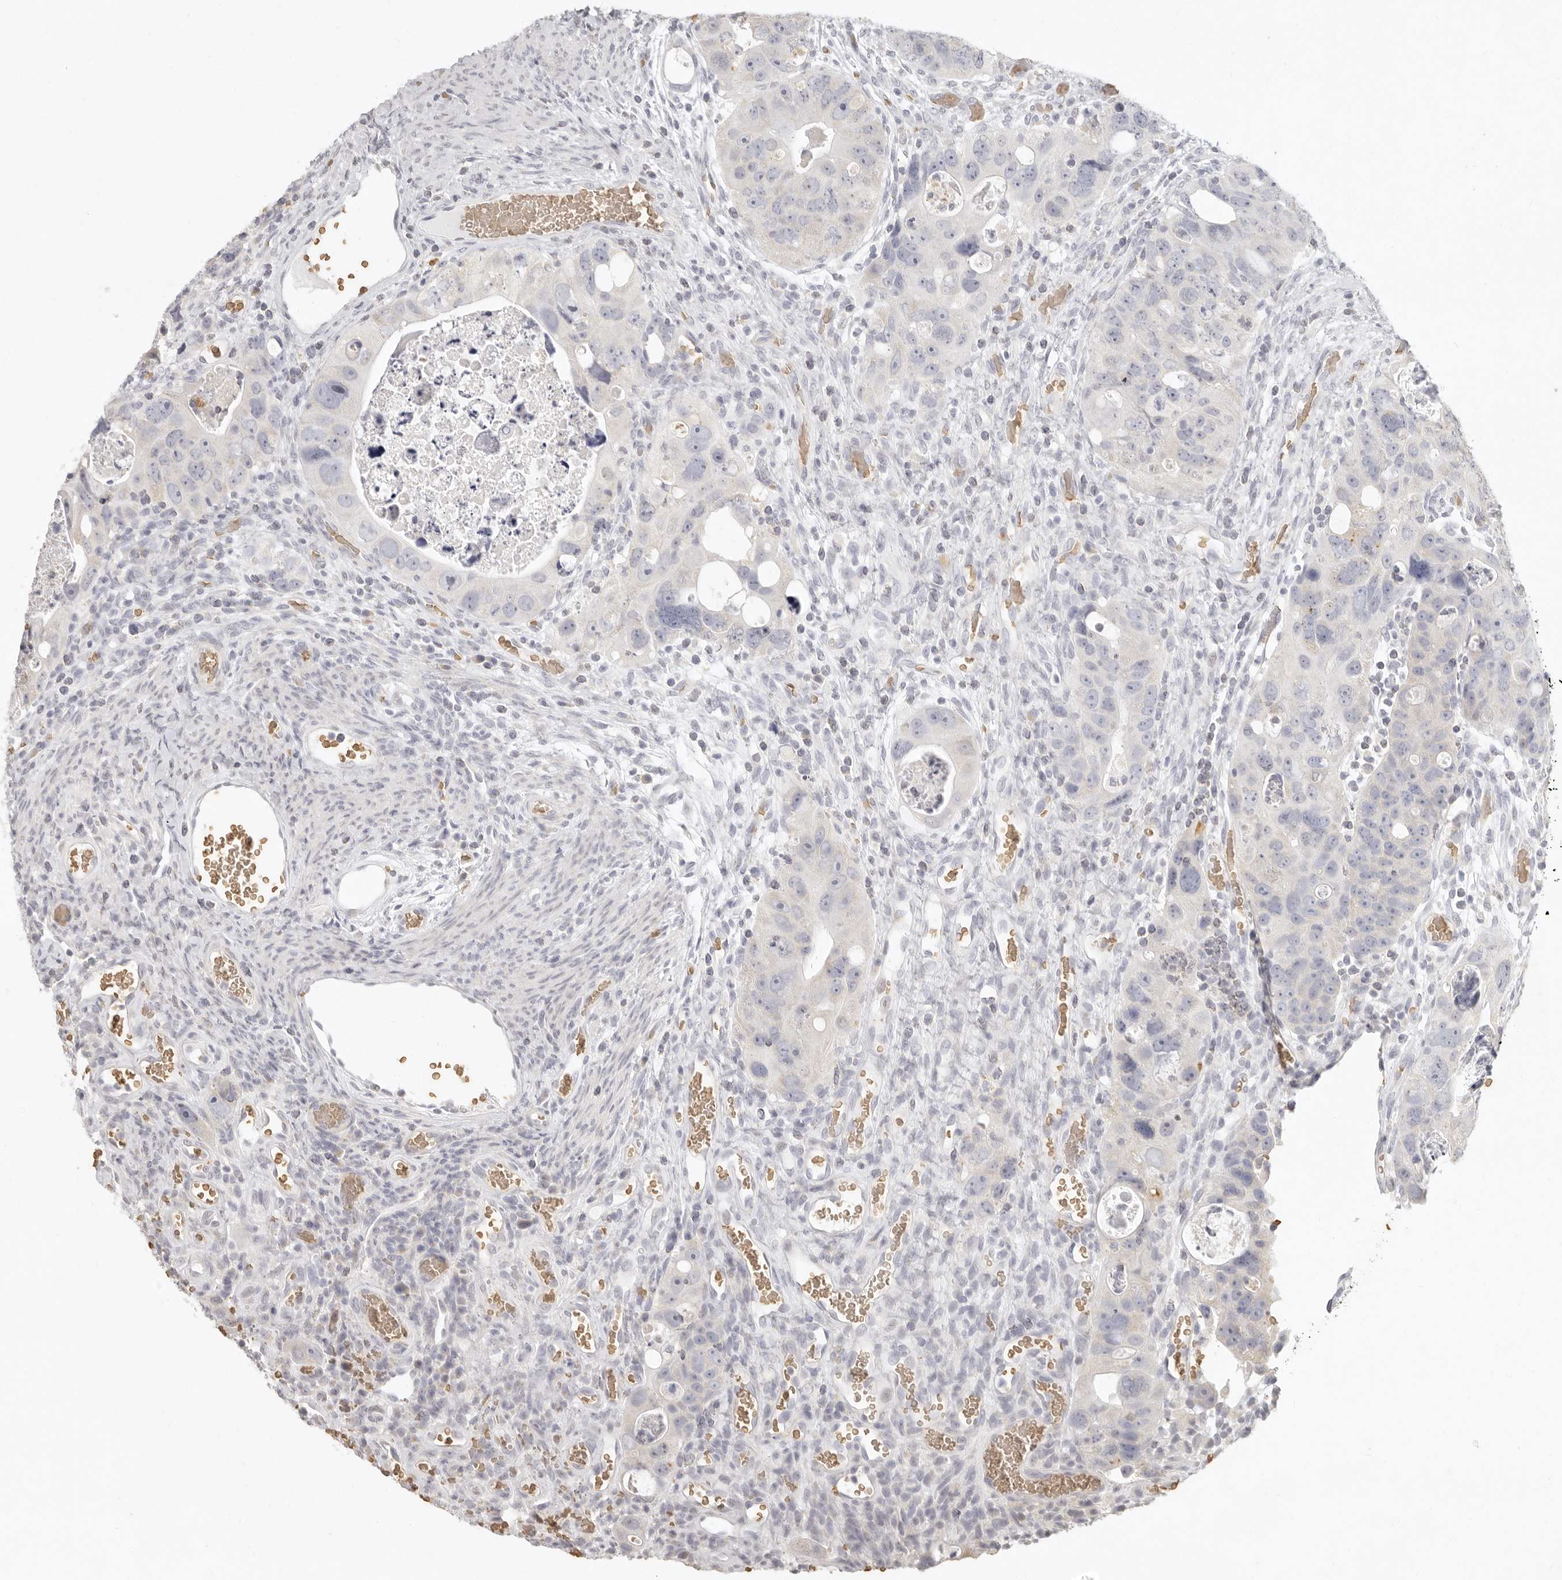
{"staining": {"intensity": "negative", "quantity": "none", "location": "none"}, "tissue": "colorectal cancer", "cell_type": "Tumor cells", "image_type": "cancer", "snomed": [{"axis": "morphology", "description": "Adenocarcinoma, NOS"}, {"axis": "topography", "description": "Rectum"}], "caption": "This image is of colorectal cancer stained with immunohistochemistry (IHC) to label a protein in brown with the nuclei are counter-stained blue. There is no expression in tumor cells.", "gene": "NIBAN1", "patient": {"sex": "male", "age": 59}}